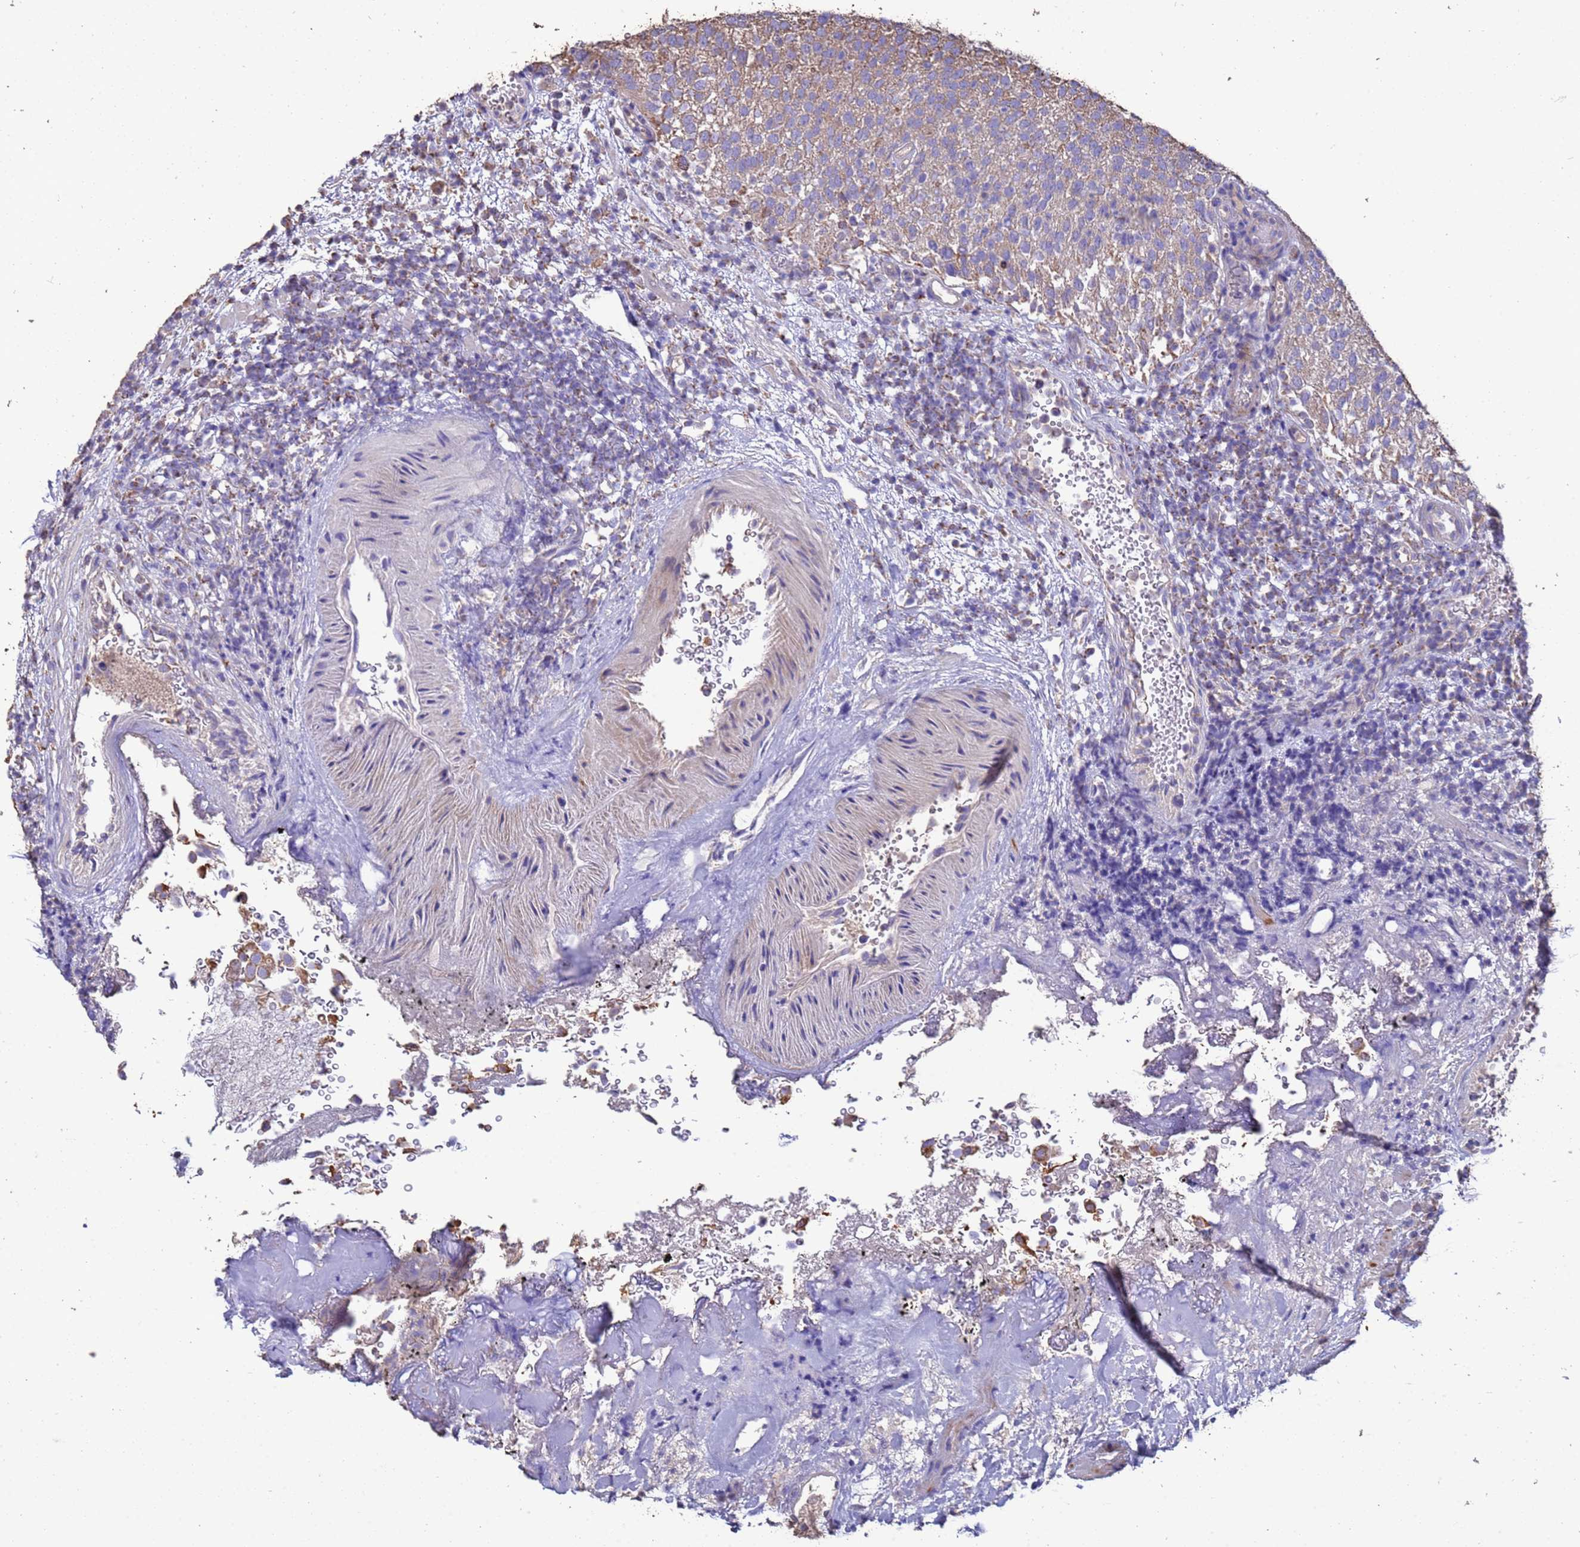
{"staining": {"intensity": "weak", "quantity": "25%-75%", "location": "cytoplasmic/membranous"}, "tissue": "urothelial cancer", "cell_type": "Tumor cells", "image_type": "cancer", "snomed": [{"axis": "morphology", "description": "Urothelial carcinoma, Low grade"}, {"axis": "topography", "description": "Urinary bladder"}], "caption": "Low-grade urothelial carcinoma stained for a protein reveals weak cytoplasmic/membranous positivity in tumor cells.", "gene": "ZNFX1", "patient": {"sex": "male", "age": 78}}